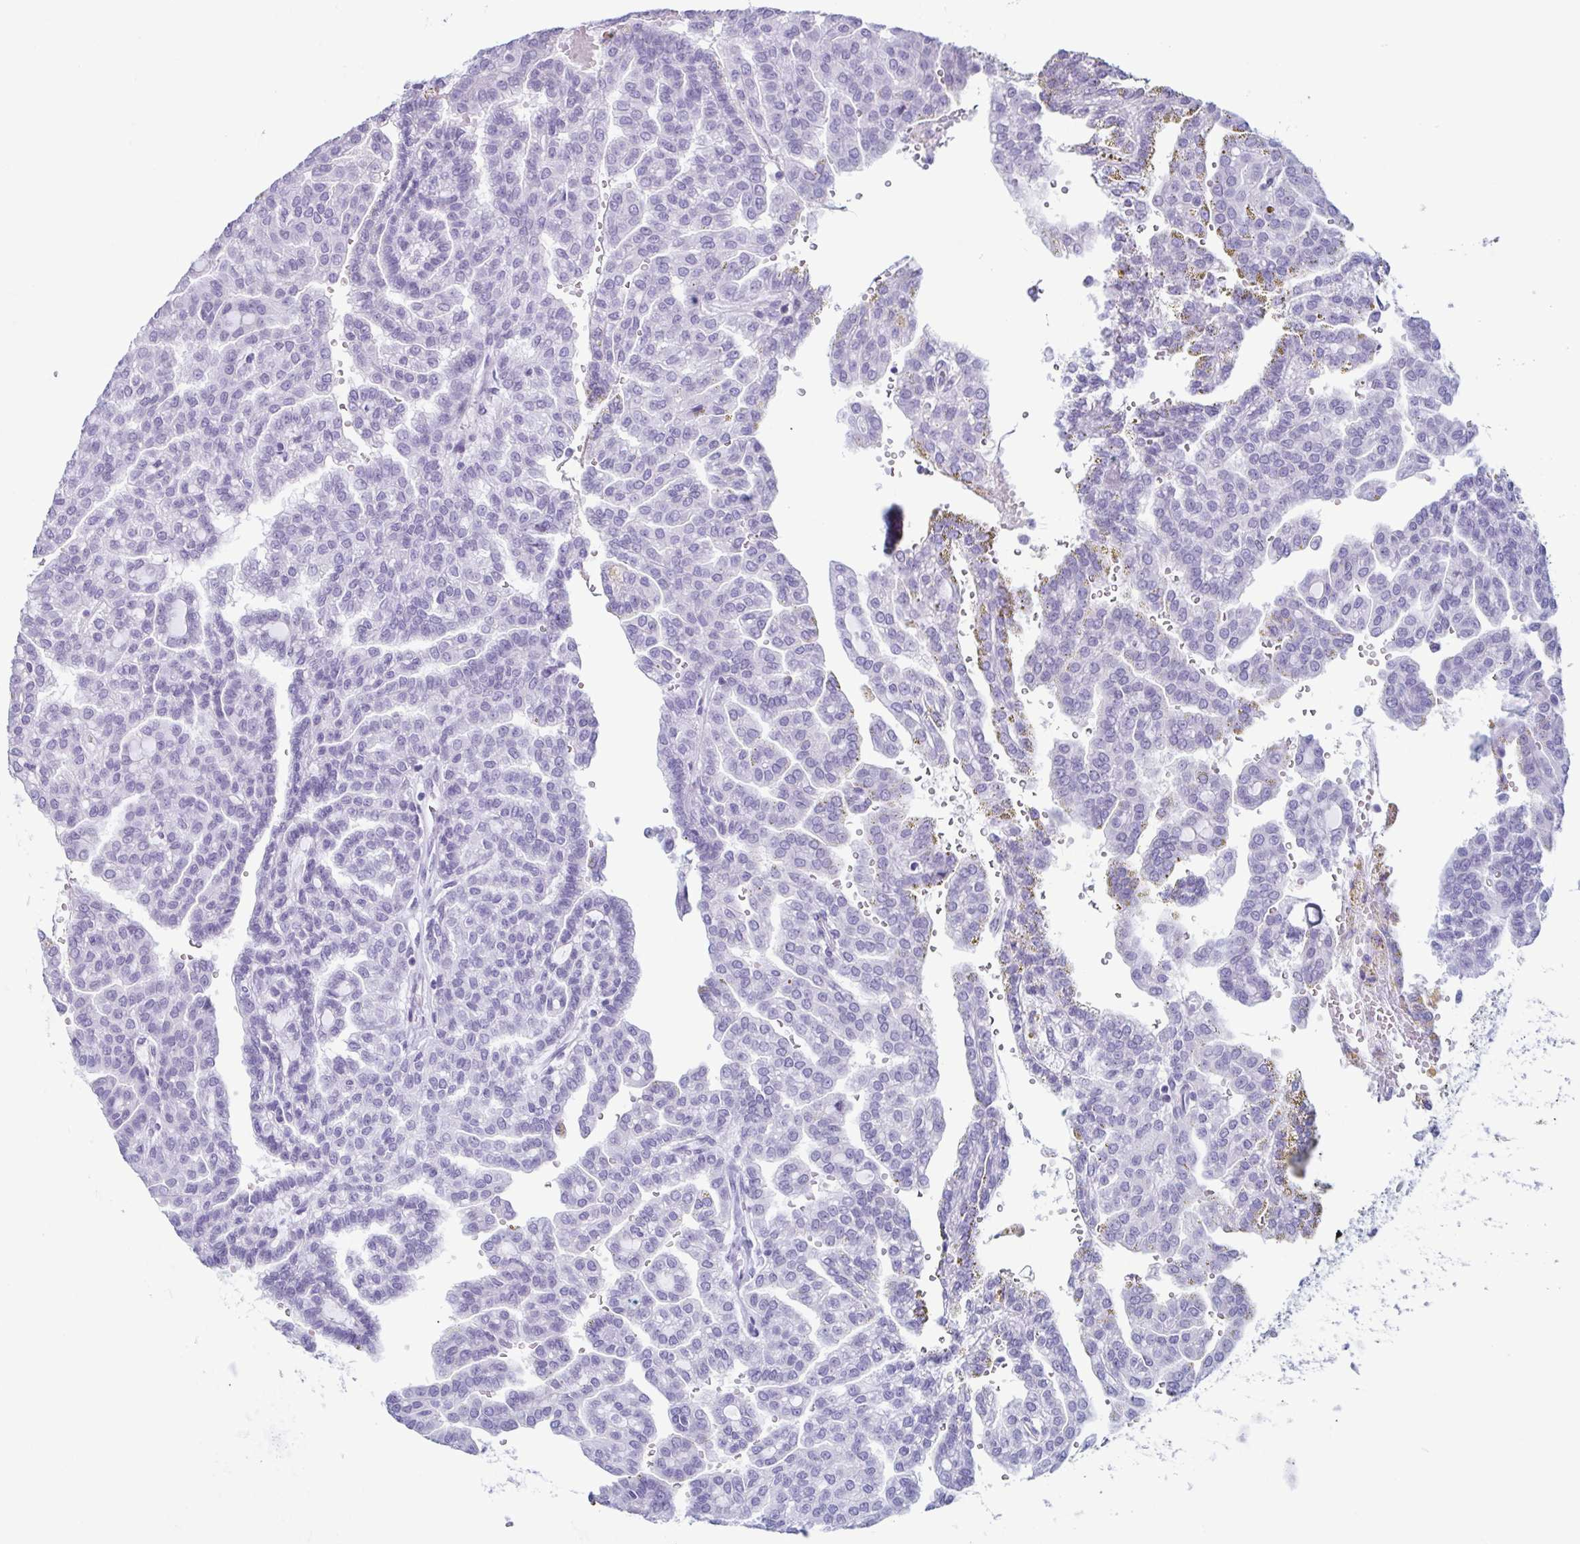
{"staining": {"intensity": "negative", "quantity": "none", "location": "none"}, "tissue": "renal cancer", "cell_type": "Tumor cells", "image_type": "cancer", "snomed": [{"axis": "morphology", "description": "Adenocarcinoma, NOS"}, {"axis": "topography", "description": "Kidney"}], "caption": "Tumor cells are negative for protein expression in human renal cancer (adenocarcinoma).", "gene": "ENKUR", "patient": {"sex": "male", "age": 63}}